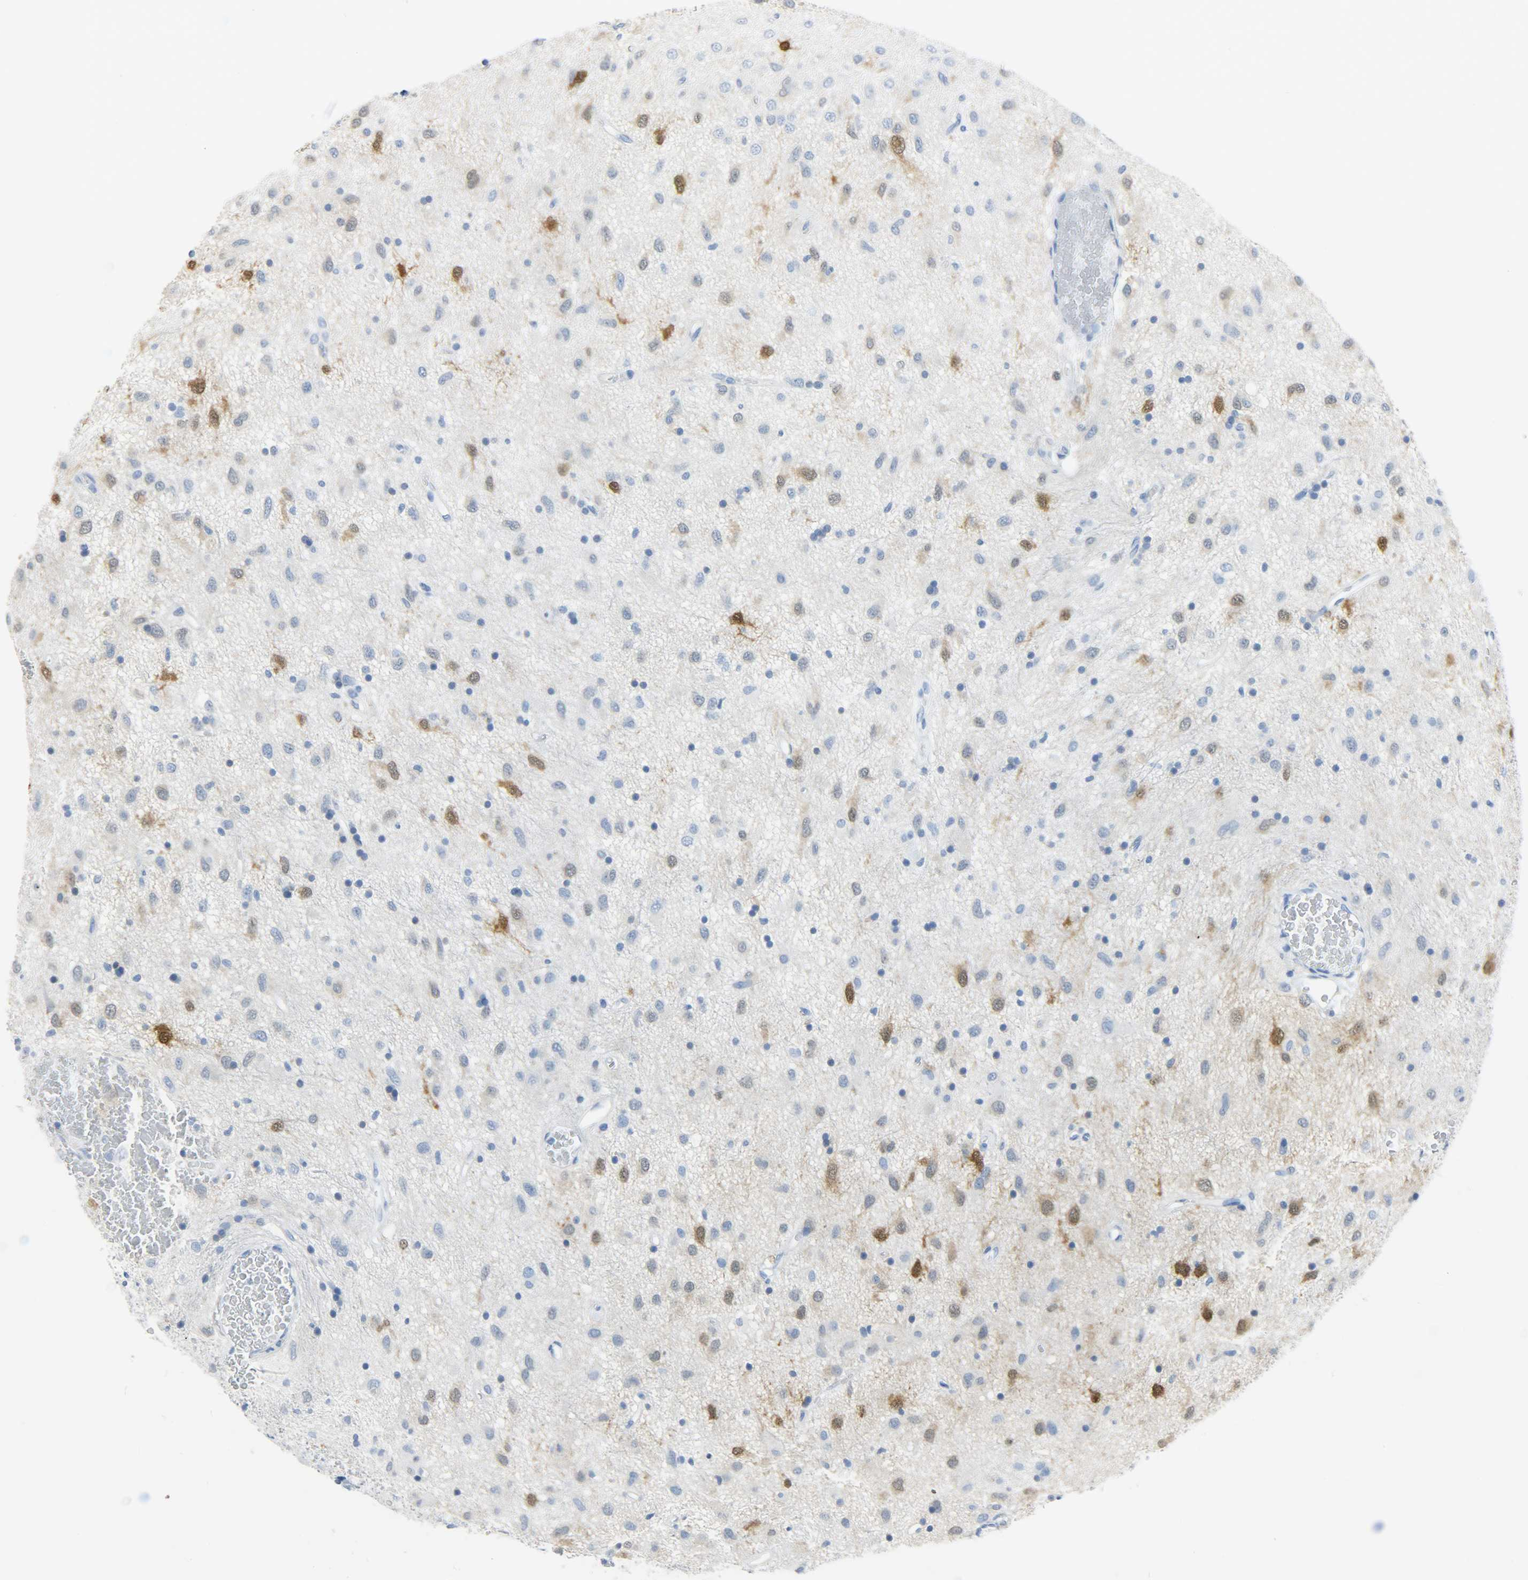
{"staining": {"intensity": "moderate", "quantity": "<25%", "location": "cytoplasmic/membranous"}, "tissue": "glioma", "cell_type": "Tumor cells", "image_type": "cancer", "snomed": [{"axis": "morphology", "description": "Glioma, malignant, Low grade"}, {"axis": "topography", "description": "Brain"}], "caption": "IHC (DAB (3,3'-diaminobenzidine)) staining of human glioma shows moderate cytoplasmic/membranous protein staining in approximately <25% of tumor cells. The staining was performed using DAB (3,3'-diaminobenzidine) to visualize the protein expression in brown, while the nuclei were stained in blue with hematoxylin (Magnification: 20x).", "gene": "CA3", "patient": {"sex": "male", "age": 77}}